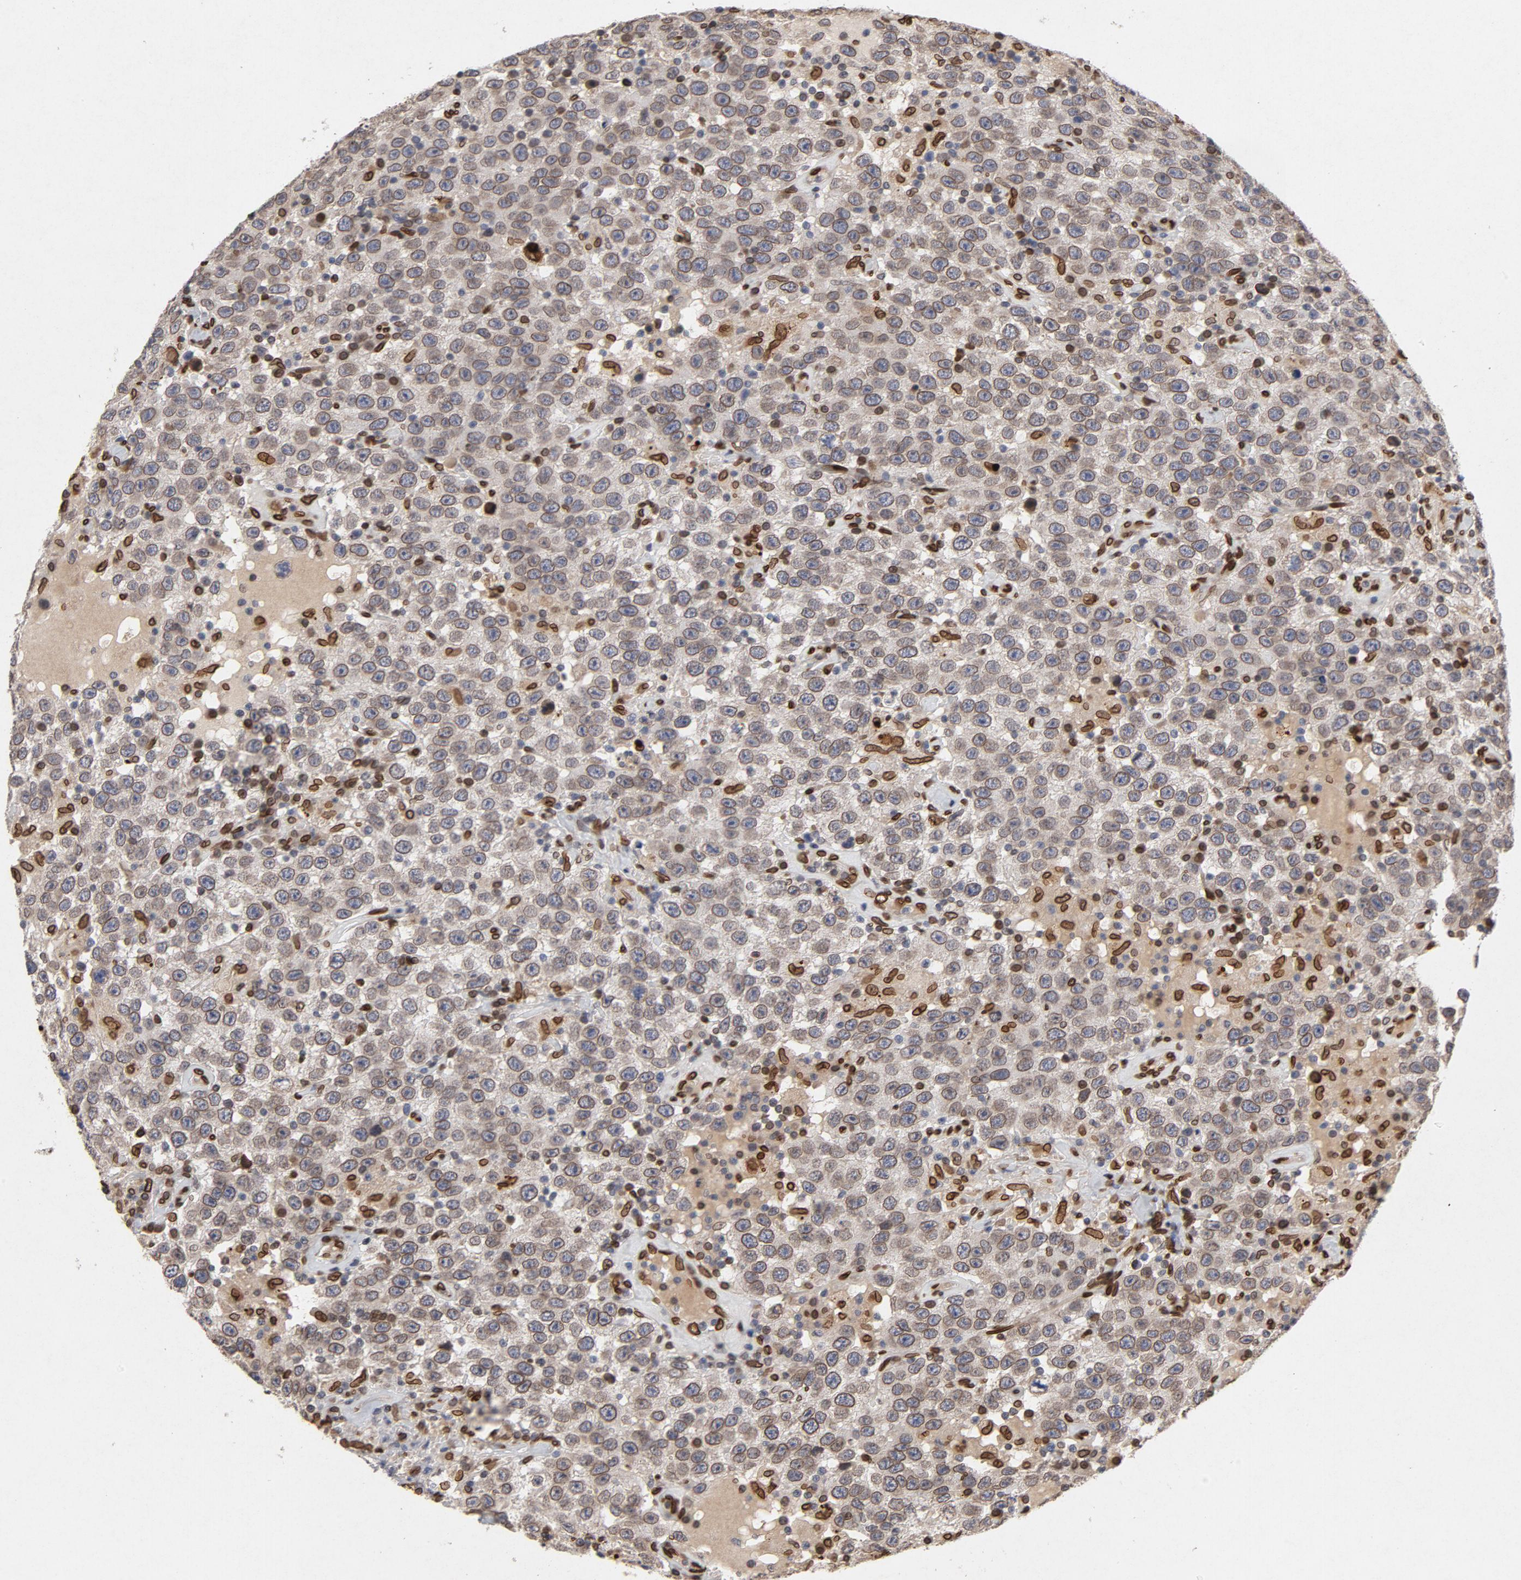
{"staining": {"intensity": "moderate", "quantity": ">75%", "location": "cytoplasmic/membranous,nuclear"}, "tissue": "testis cancer", "cell_type": "Tumor cells", "image_type": "cancer", "snomed": [{"axis": "morphology", "description": "Seminoma, NOS"}, {"axis": "topography", "description": "Testis"}], "caption": "Immunohistochemistry (IHC) staining of seminoma (testis), which exhibits medium levels of moderate cytoplasmic/membranous and nuclear staining in about >75% of tumor cells indicating moderate cytoplasmic/membranous and nuclear protein expression. The staining was performed using DAB (3,3'-diaminobenzidine) (brown) for protein detection and nuclei were counterstained in hematoxylin (blue).", "gene": "LMNA", "patient": {"sex": "male", "age": 41}}